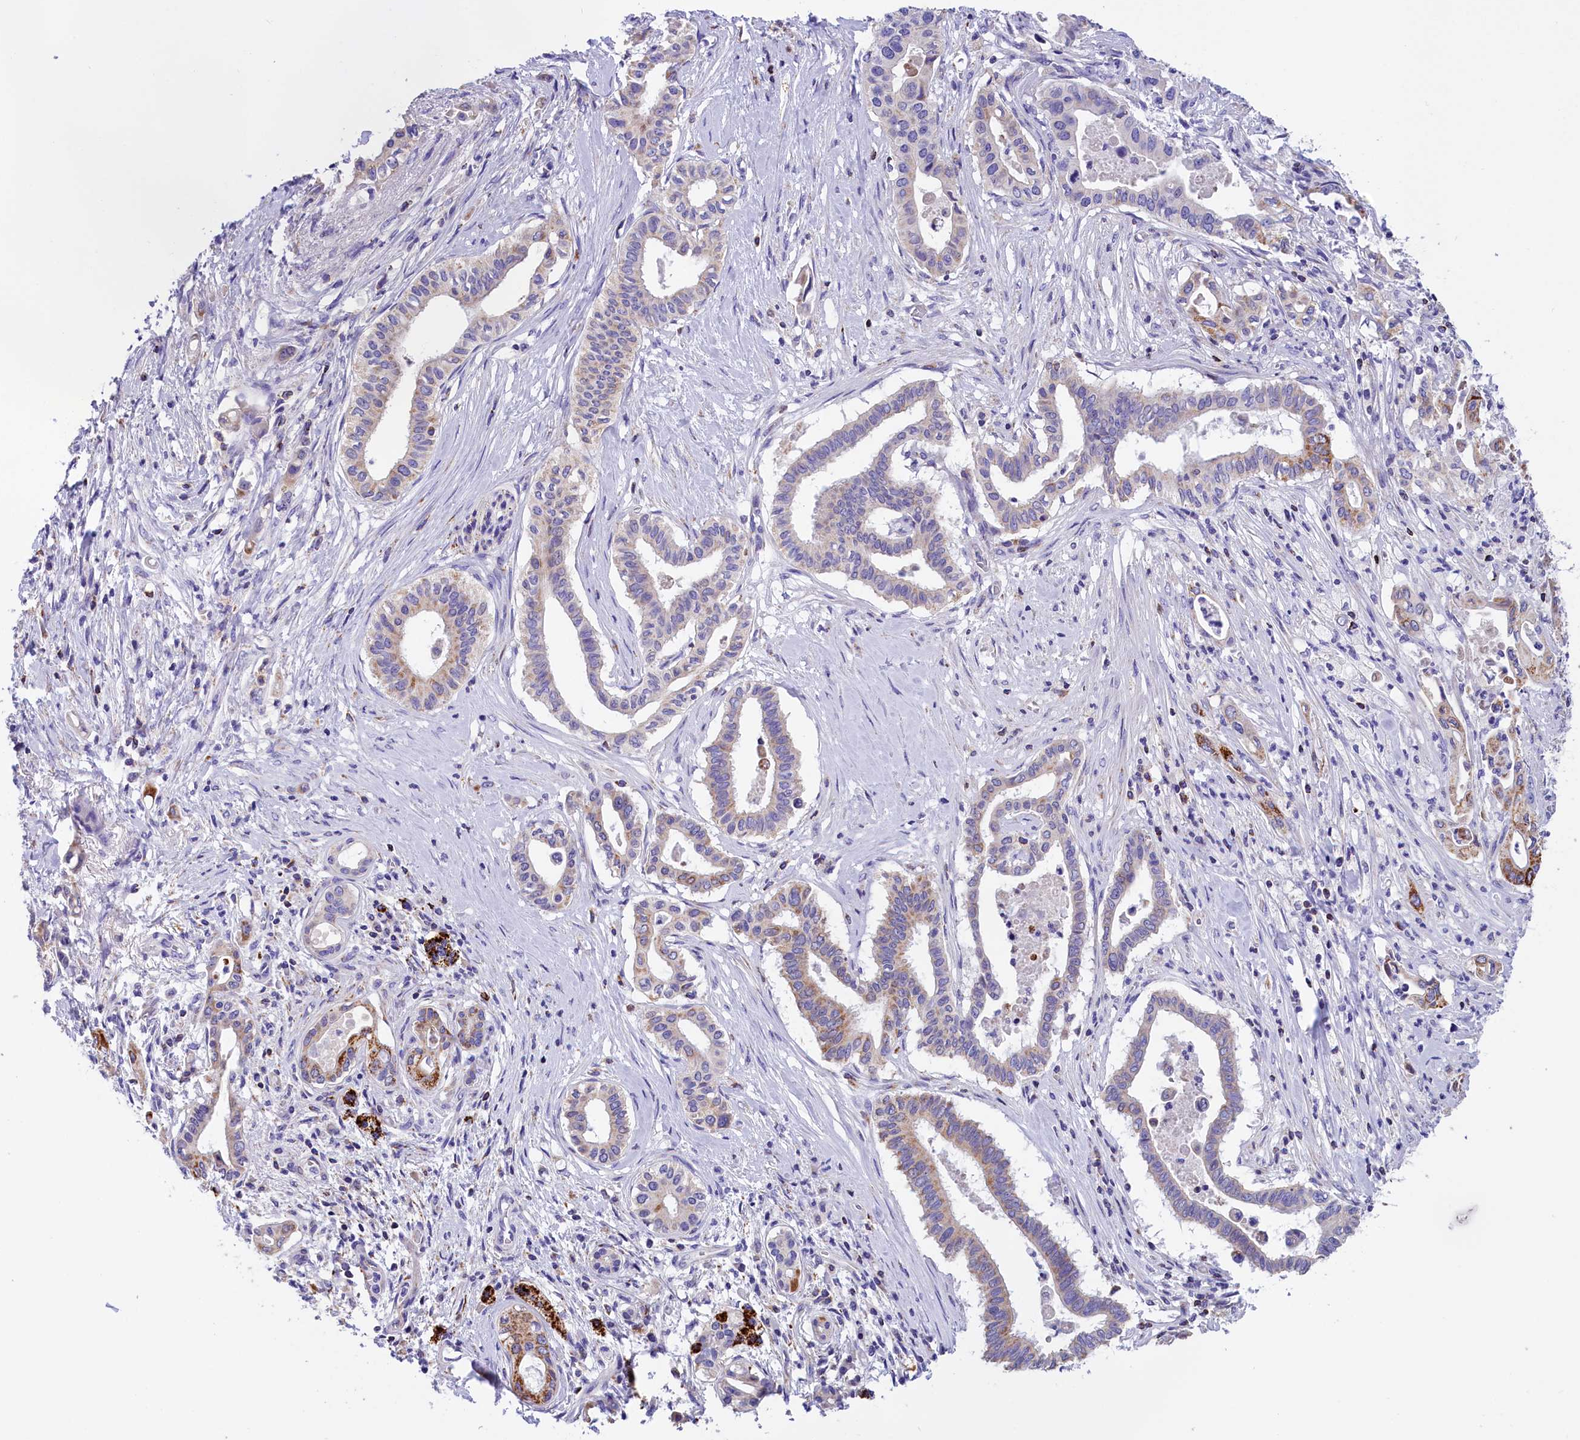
{"staining": {"intensity": "moderate", "quantity": "25%-75%", "location": "cytoplasmic/membranous"}, "tissue": "pancreatic cancer", "cell_type": "Tumor cells", "image_type": "cancer", "snomed": [{"axis": "morphology", "description": "Adenocarcinoma, NOS"}, {"axis": "topography", "description": "Pancreas"}], "caption": "IHC micrograph of human pancreatic cancer stained for a protein (brown), which shows medium levels of moderate cytoplasmic/membranous staining in about 25%-75% of tumor cells.", "gene": "ABAT", "patient": {"sex": "female", "age": 77}}